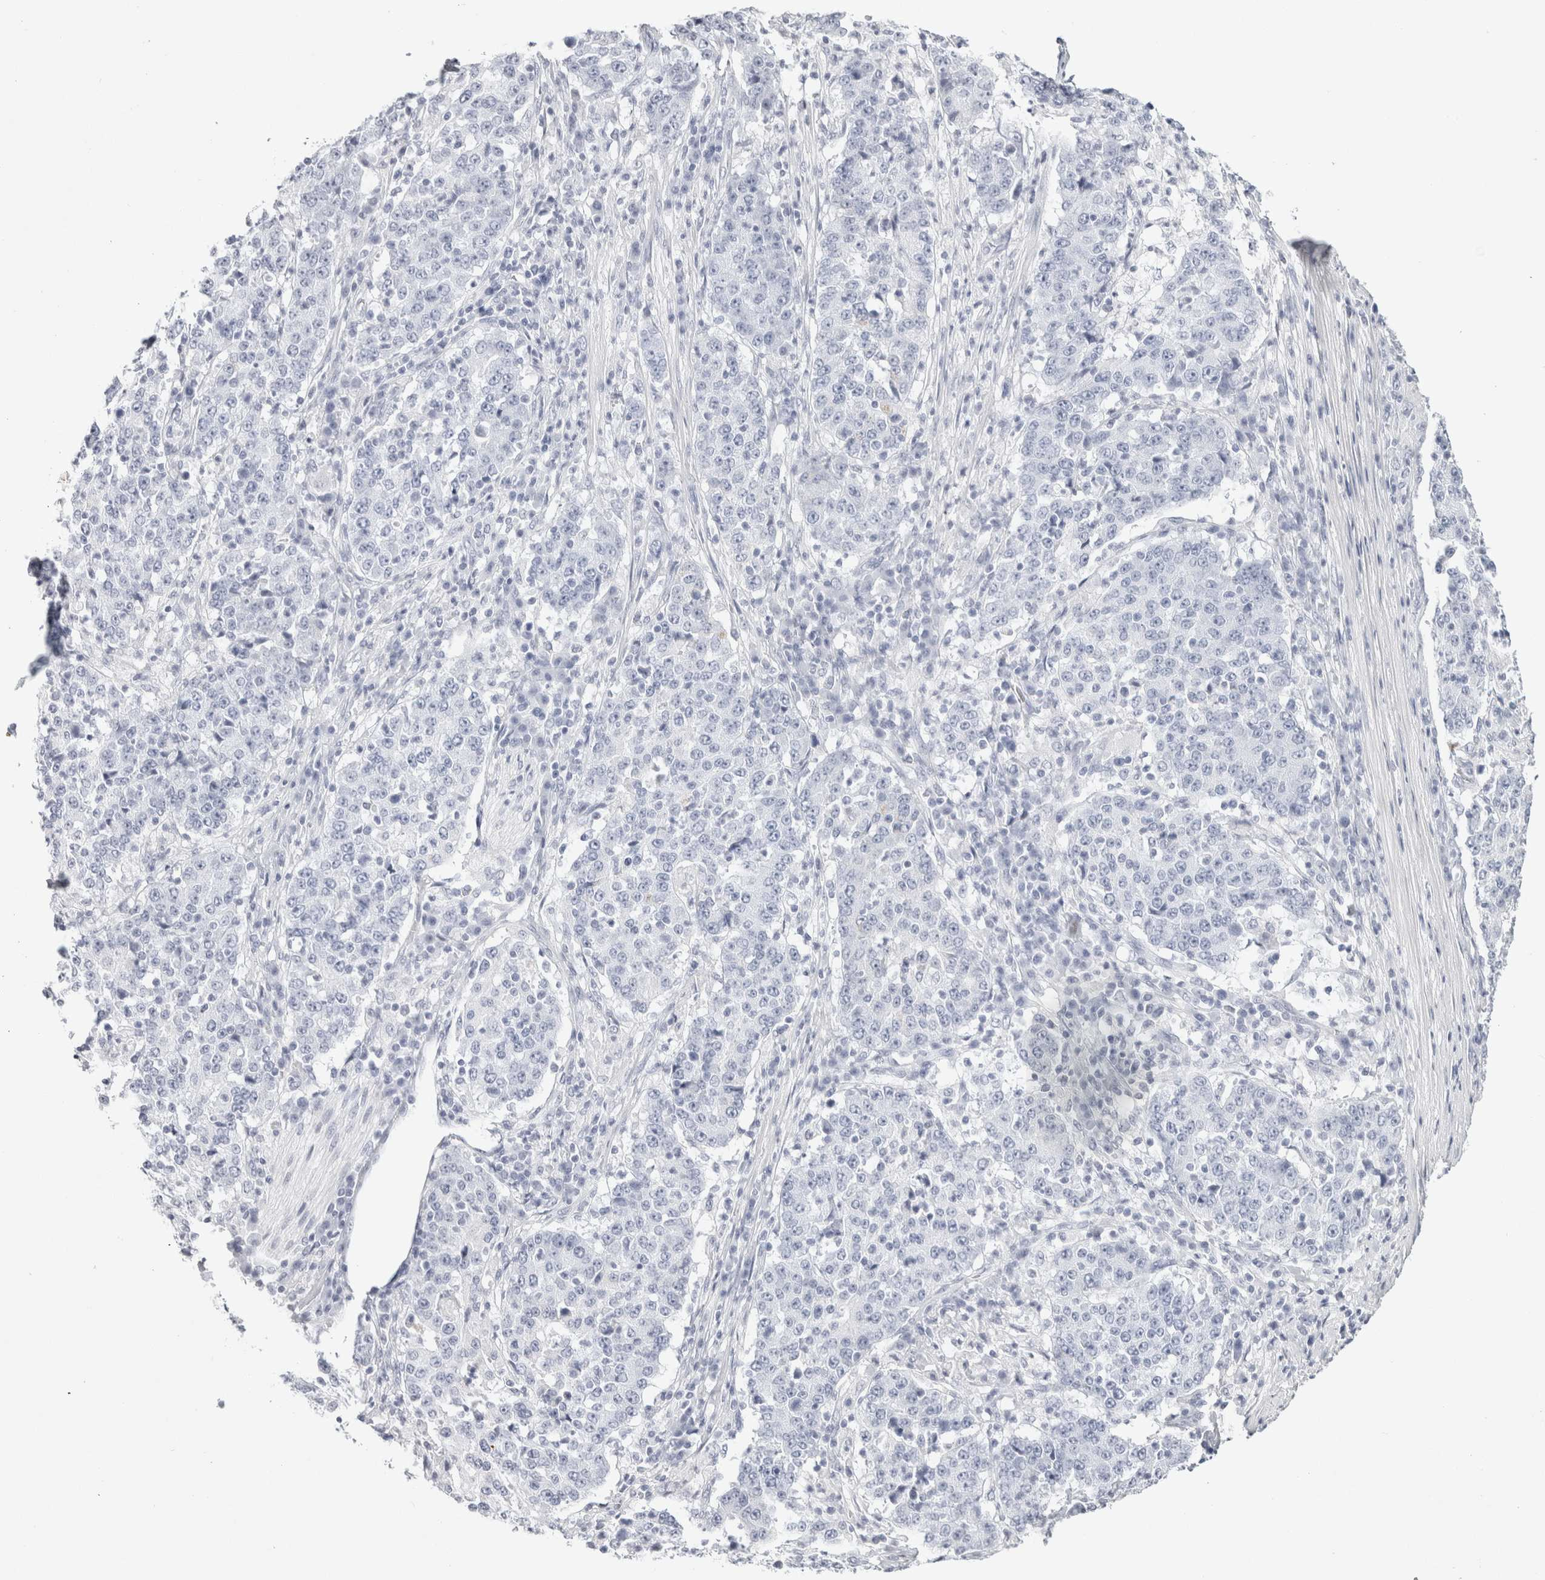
{"staining": {"intensity": "negative", "quantity": "none", "location": "none"}, "tissue": "stomach cancer", "cell_type": "Tumor cells", "image_type": "cancer", "snomed": [{"axis": "morphology", "description": "Adenocarcinoma, NOS"}, {"axis": "topography", "description": "Stomach"}], "caption": "High magnification brightfield microscopy of stomach cancer (adenocarcinoma) stained with DAB (brown) and counterstained with hematoxylin (blue): tumor cells show no significant staining. (Brightfield microscopy of DAB (3,3'-diaminobenzidine) immunohistochemistry (IHC) at high magnification).", "gene": "GARIN1A", "patient": {"sex": "male", "age": 59}}